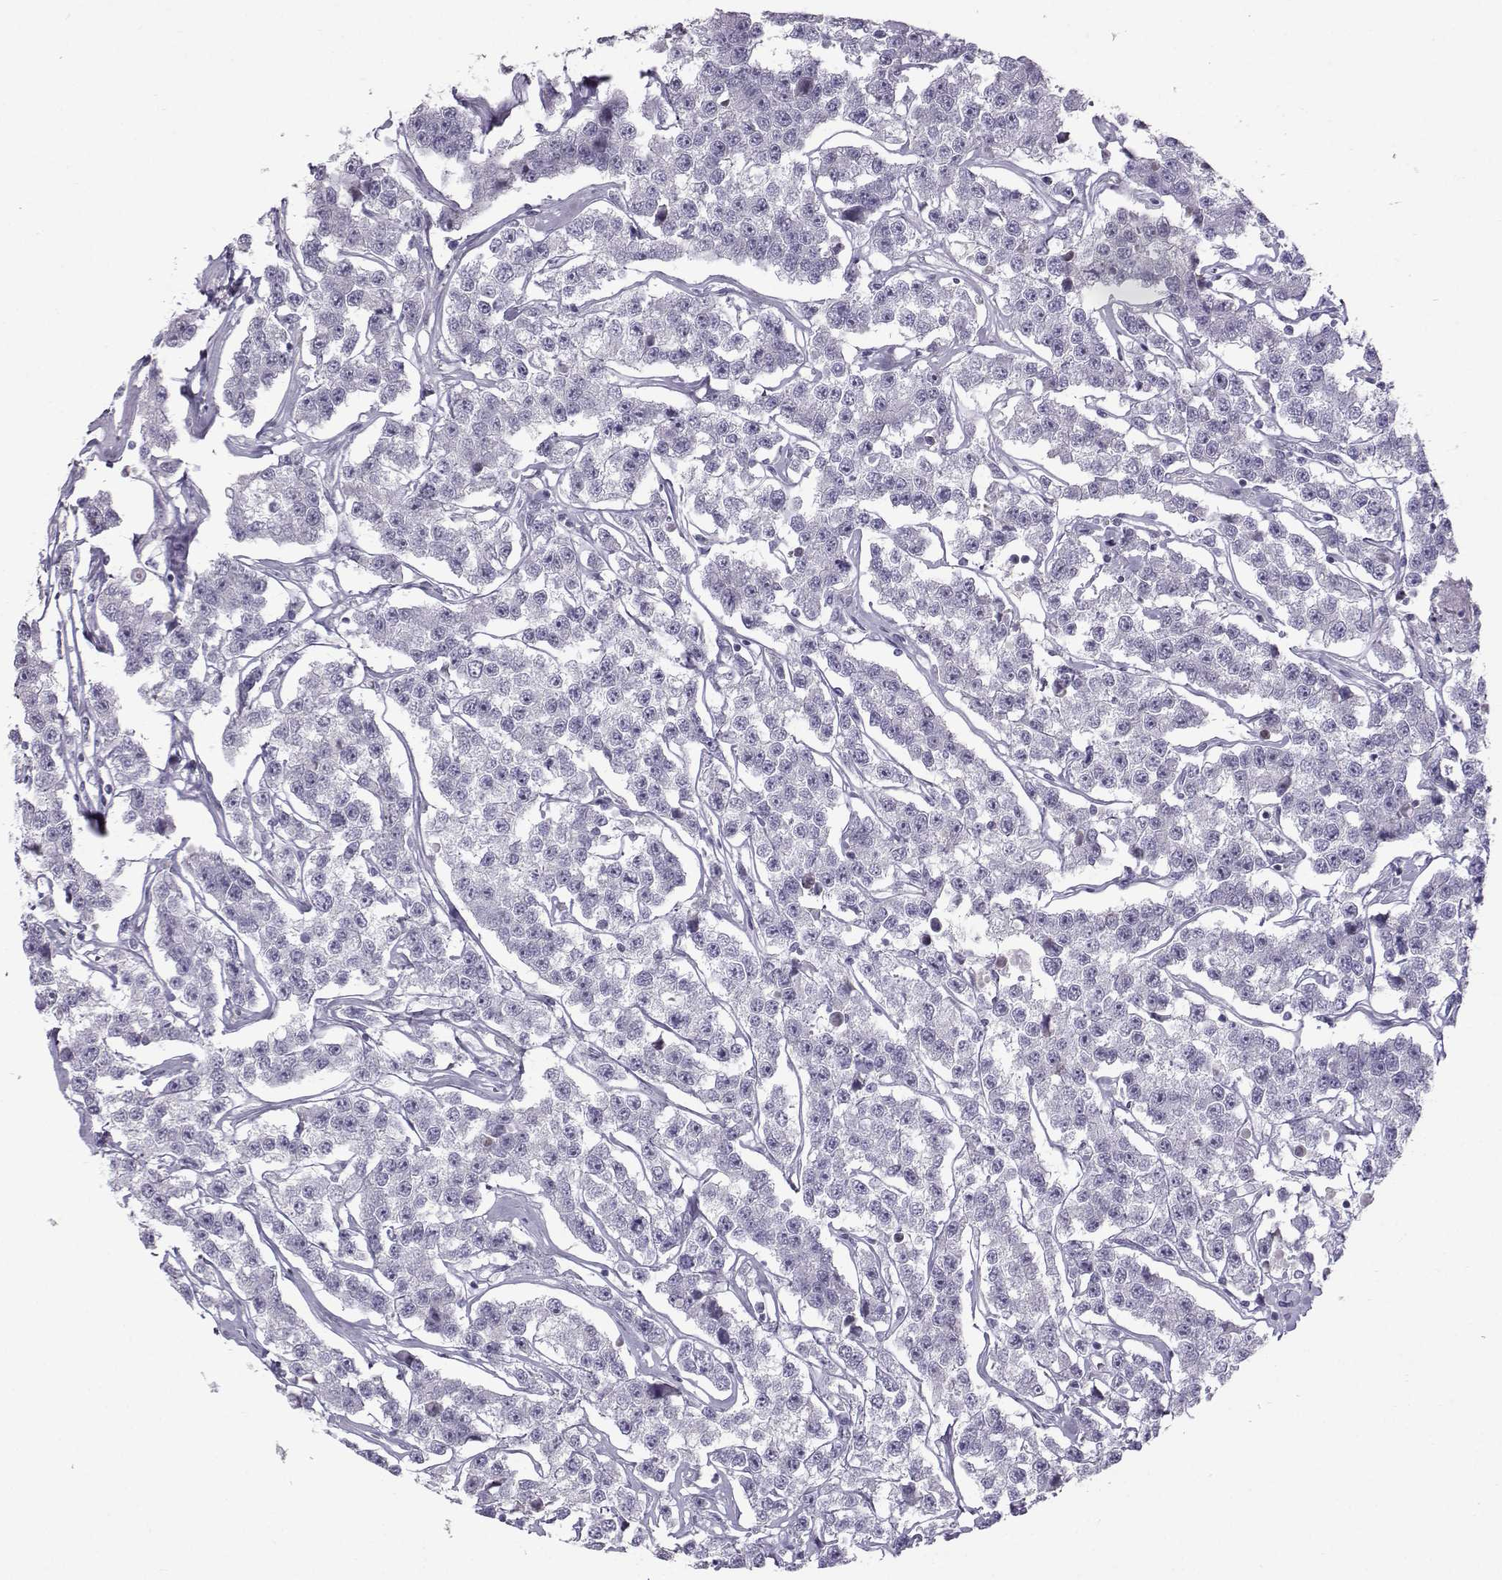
{"staining": {"intensity": "negative", "quantity": "none", "location": "none"}, "tissue": "testis cancer", "cell_type": "Tumor cells", "image_type": "cancer", "snomed": [{"axis": "morphology", "description": "Seminoma, NOS"}, {"axis": "topography", "description": "Testis"}], "caption": "Testis seminoma stained for a protein using immunohistochemistry demonstrates no expression tumor cells.", "gene": "DMRT3", "patient": {"sex": "male", "age": 59}}